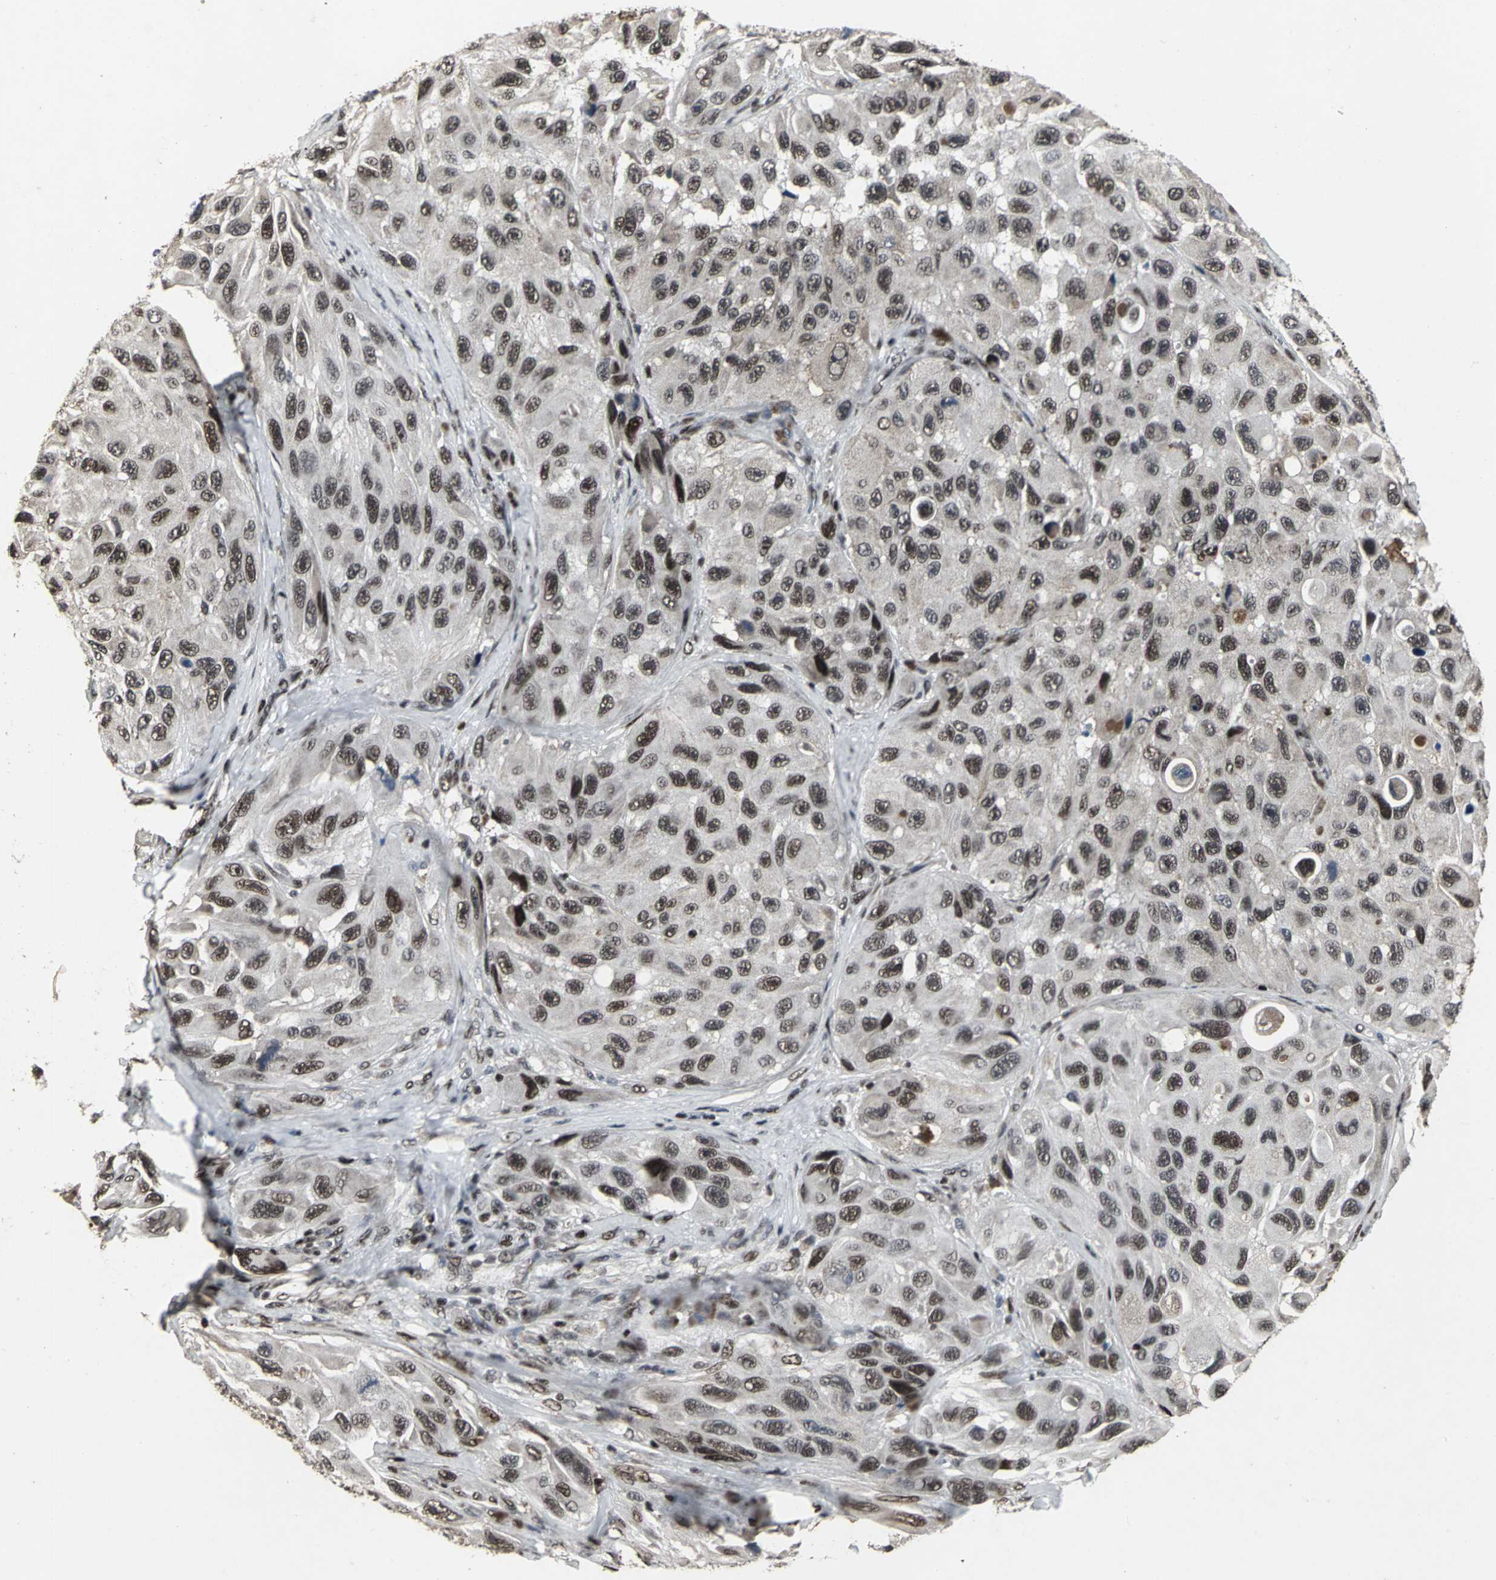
{"staining": {"intensity": "moderate", "quantity": ">75%", "location": "nuclear"}, "tissue": "melanoma", "cell_type": "Tumor cells", "image_type": "cancer", "snomed": [{"axis": "morphology", "description": "Malignant melanoma, NOS"}, {"axis": "topography", "description": "Skin"}], "caption": "Moderate nuclear protein staining is seen in about >75% of tumor cells in malignant melanoma. Ihc stains the protein of interest in brown and the nuclei are stained blue.", "gene": "SRF", "patient": {"sex": "female", "age": 73}}